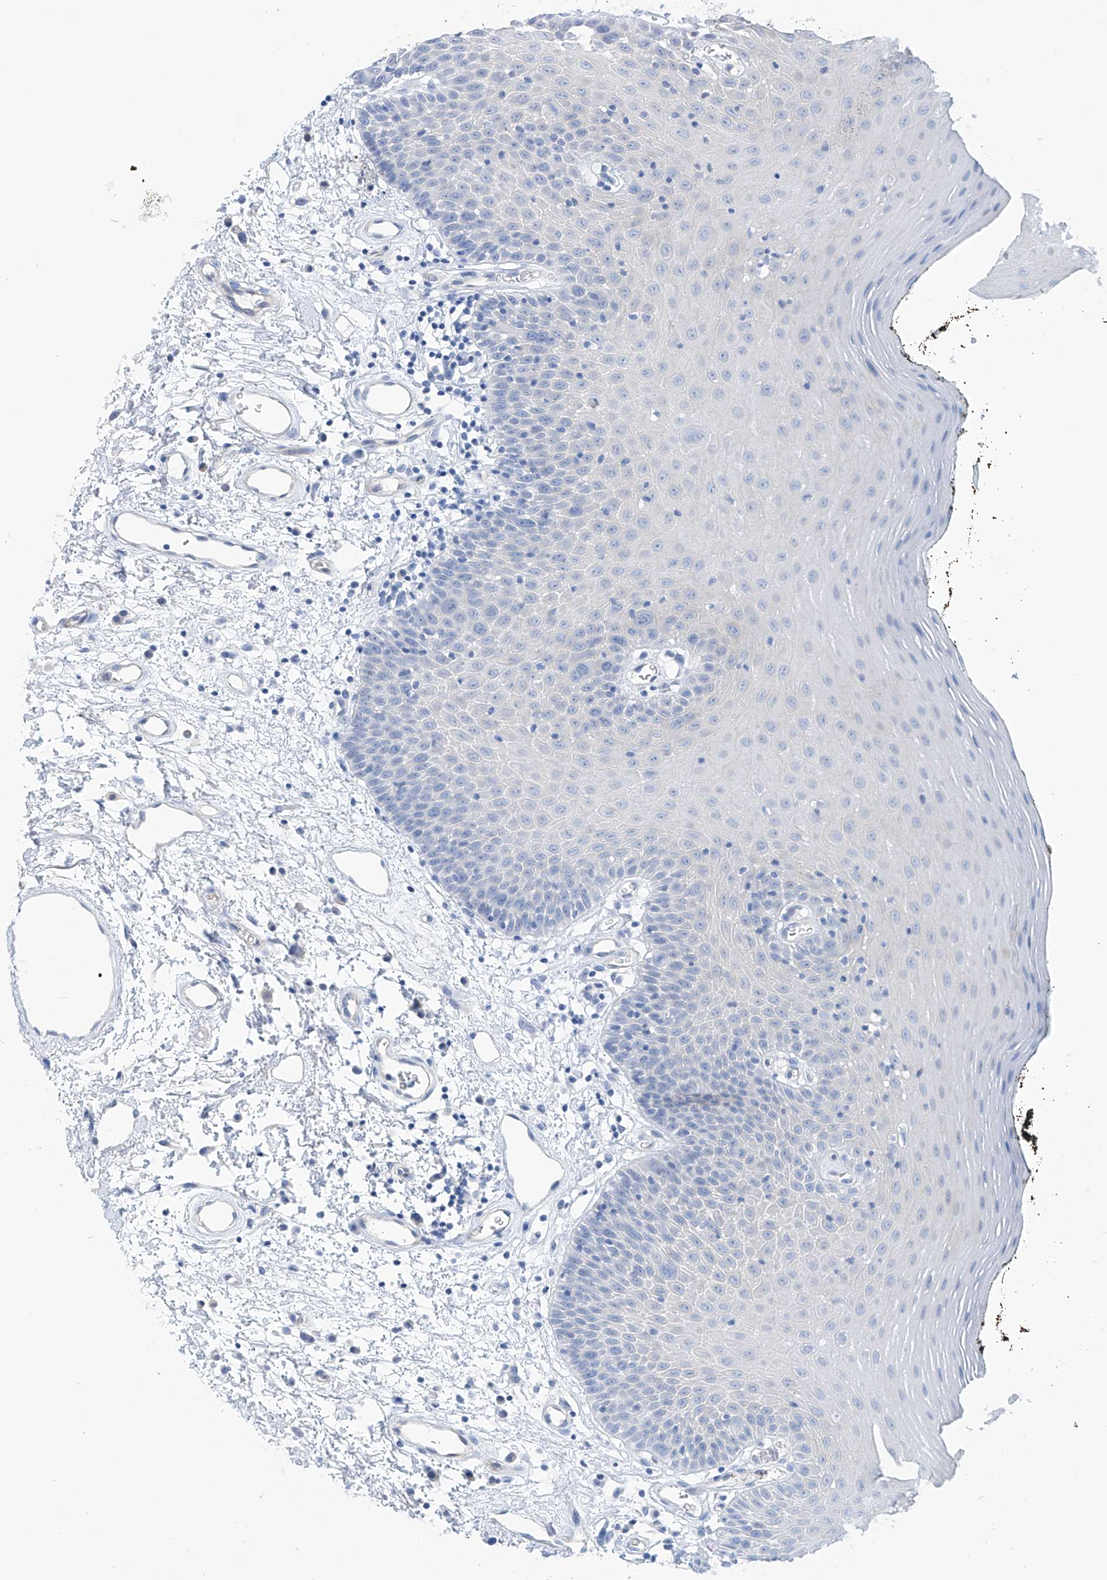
{"staining": {"intensity": "negative", "quantity": "none", "location": "none"}, "tissue": "oral mucosa", "cell_type": "Squamous epithelial cells", "image_type": "normal", "snomed": [{"axis": "morphology", "description": "Normal tissue, NOS"}, {"axis": "topography", "description": "Oral tissue"}], "caption": "This histopathology image is of normal oral mucosa stained with IHC to label a protein in brown with the nuclei are counter-stained blue. There is no positivity in squamous epithelial cells. (Stains: DAB (3,3'-diaminobenzidine) immunohistochemistry (IHC) with hematoxylin counter stain, Microscopy: brightfield microscopy at high magnification).", "gene": "PIK3C2B", "patient": {"sex": "male", "age": 74}}